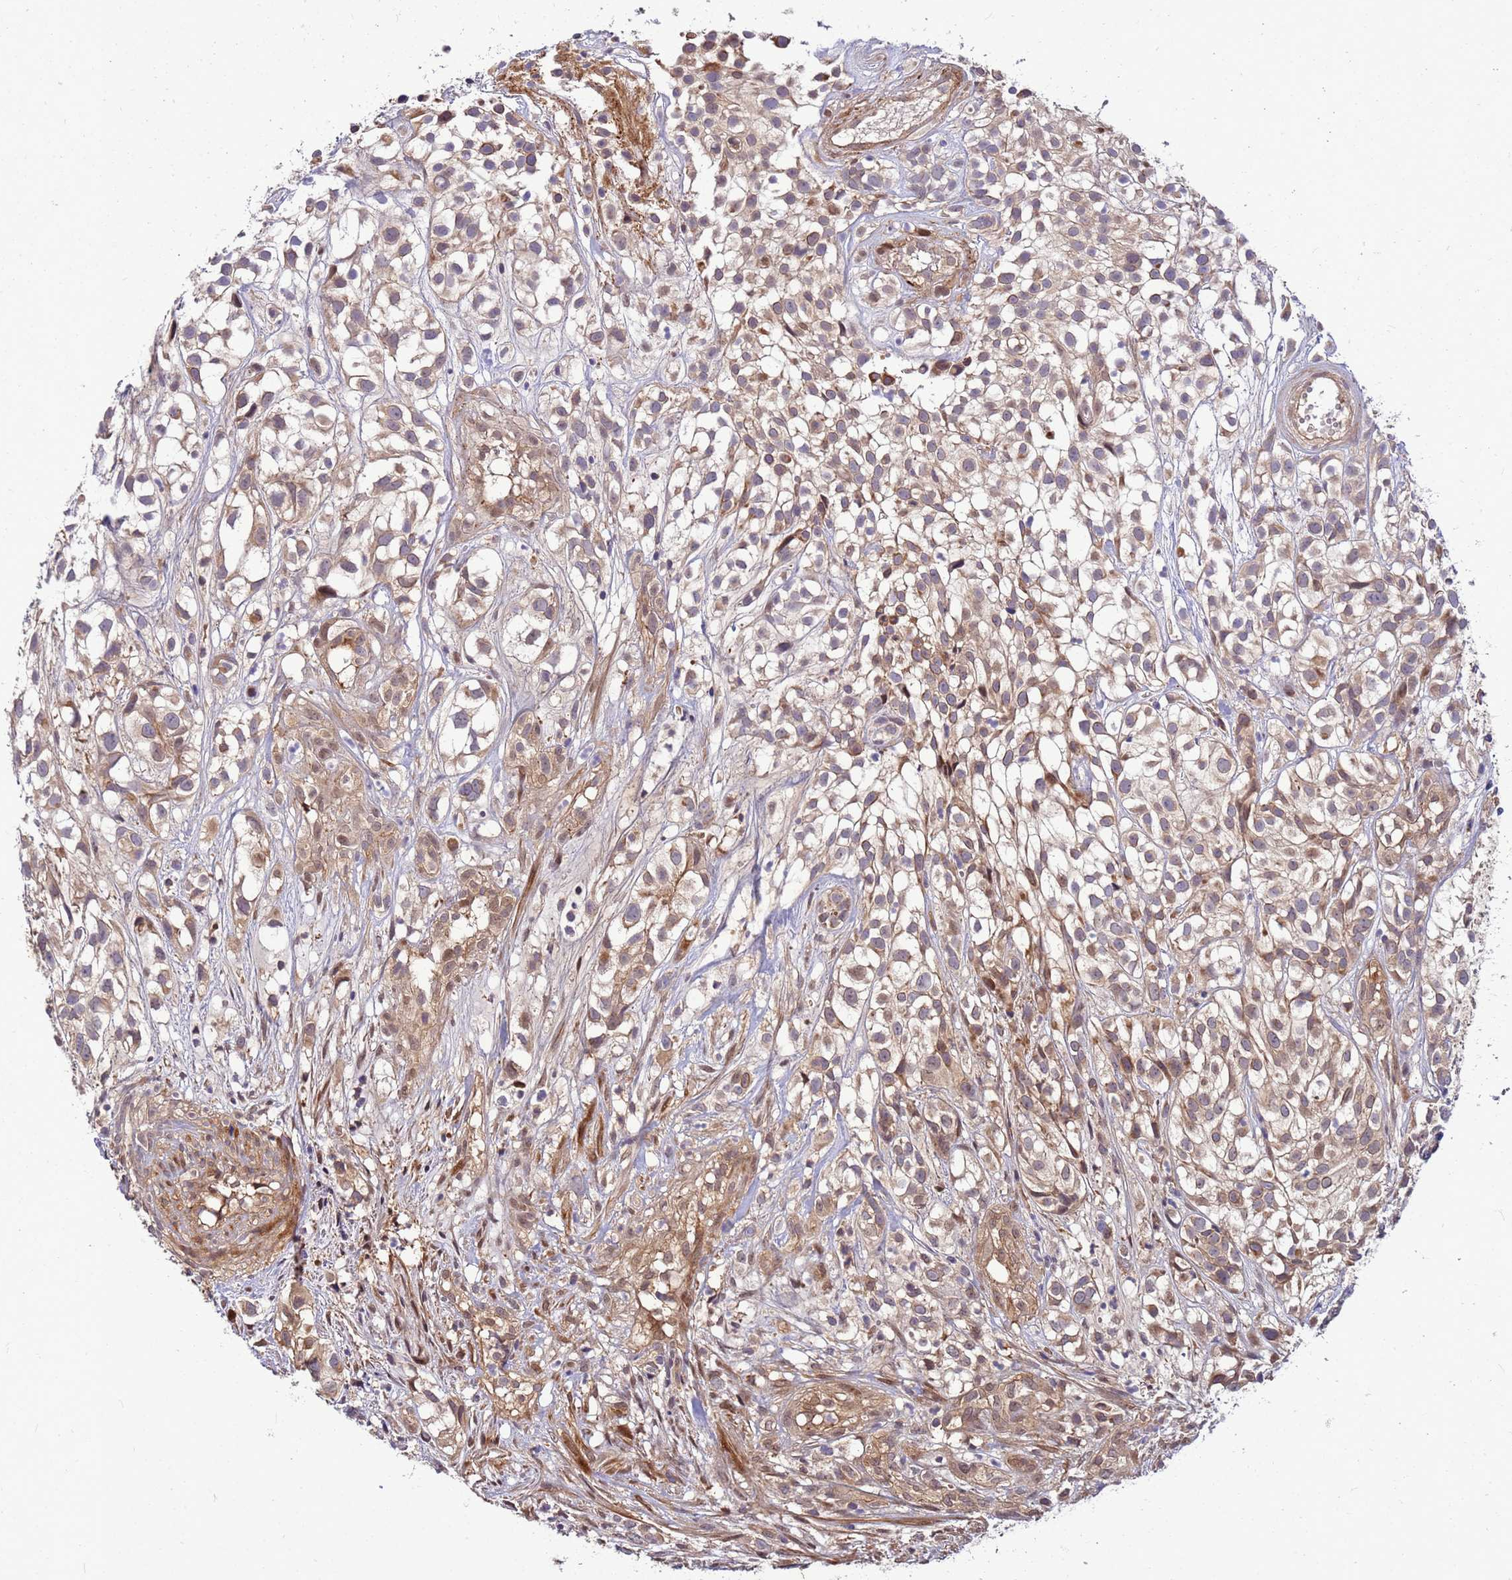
{"staining": {"intensity": "weak", "quantity": ">75%", "location": "cytoplasmic/membranous"}, "tissue": "urothelial cancer", "cell_type": "Tumor cells", "image_type": "cancer", "snomed": [{"axis": "morphology", "description": "Urothelial carcinoma, High grade"}, {"axis": "topography", "description": "Urinary bladder"}], "caption": "There is low levels of weak cytoplasmic/membranous expression in tumor cells of urothelial cancer, as demonstrated by immunohistochemical staining (brown color).", "gene": "DUS4L", "patient": {"sex": "male", "age": 56}}